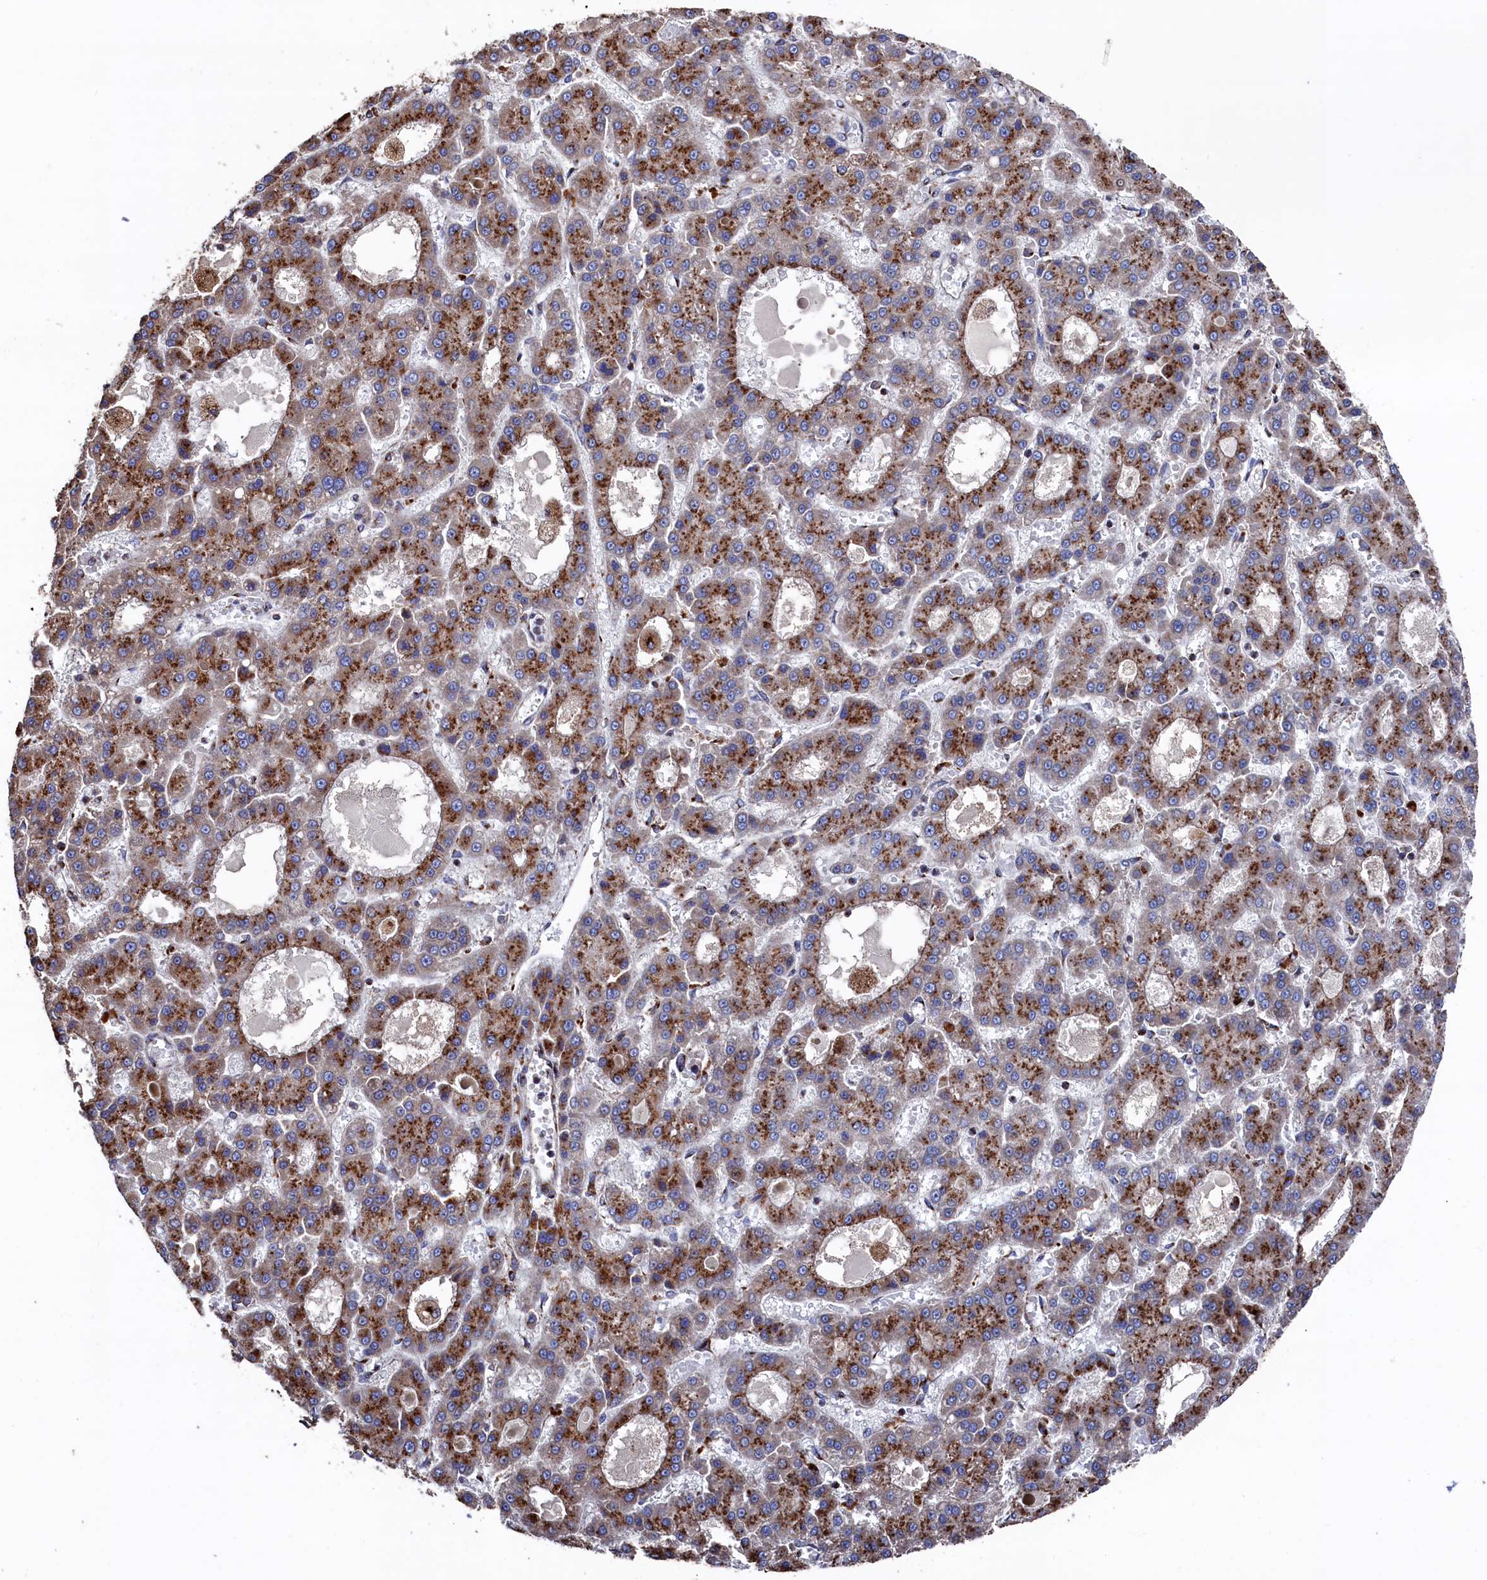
{"staining": {"intensity": "strong", "quantity": ">75%", "location": "cytoplasmic/membranous"}, "tissue": "liver cancer", "cell_type": "Tumor cells", "image_type": "cancer", "snomed": [{"axis": "morphology", "description": "Carcinoma, Hepatocellular, NOS"}, {"axis": "topography", "description": "Liver"}], "caption": "DAB (3,3'-diaminobenzidine) immunohistochemical staining of human liver cancer (hepatocellular carcinoma) shows strong cytoplasmic/membranous protein expression in about >75% of tumor cells.", "gene": "PRRC1", "patient": {"sex": "male", "age": 70}}